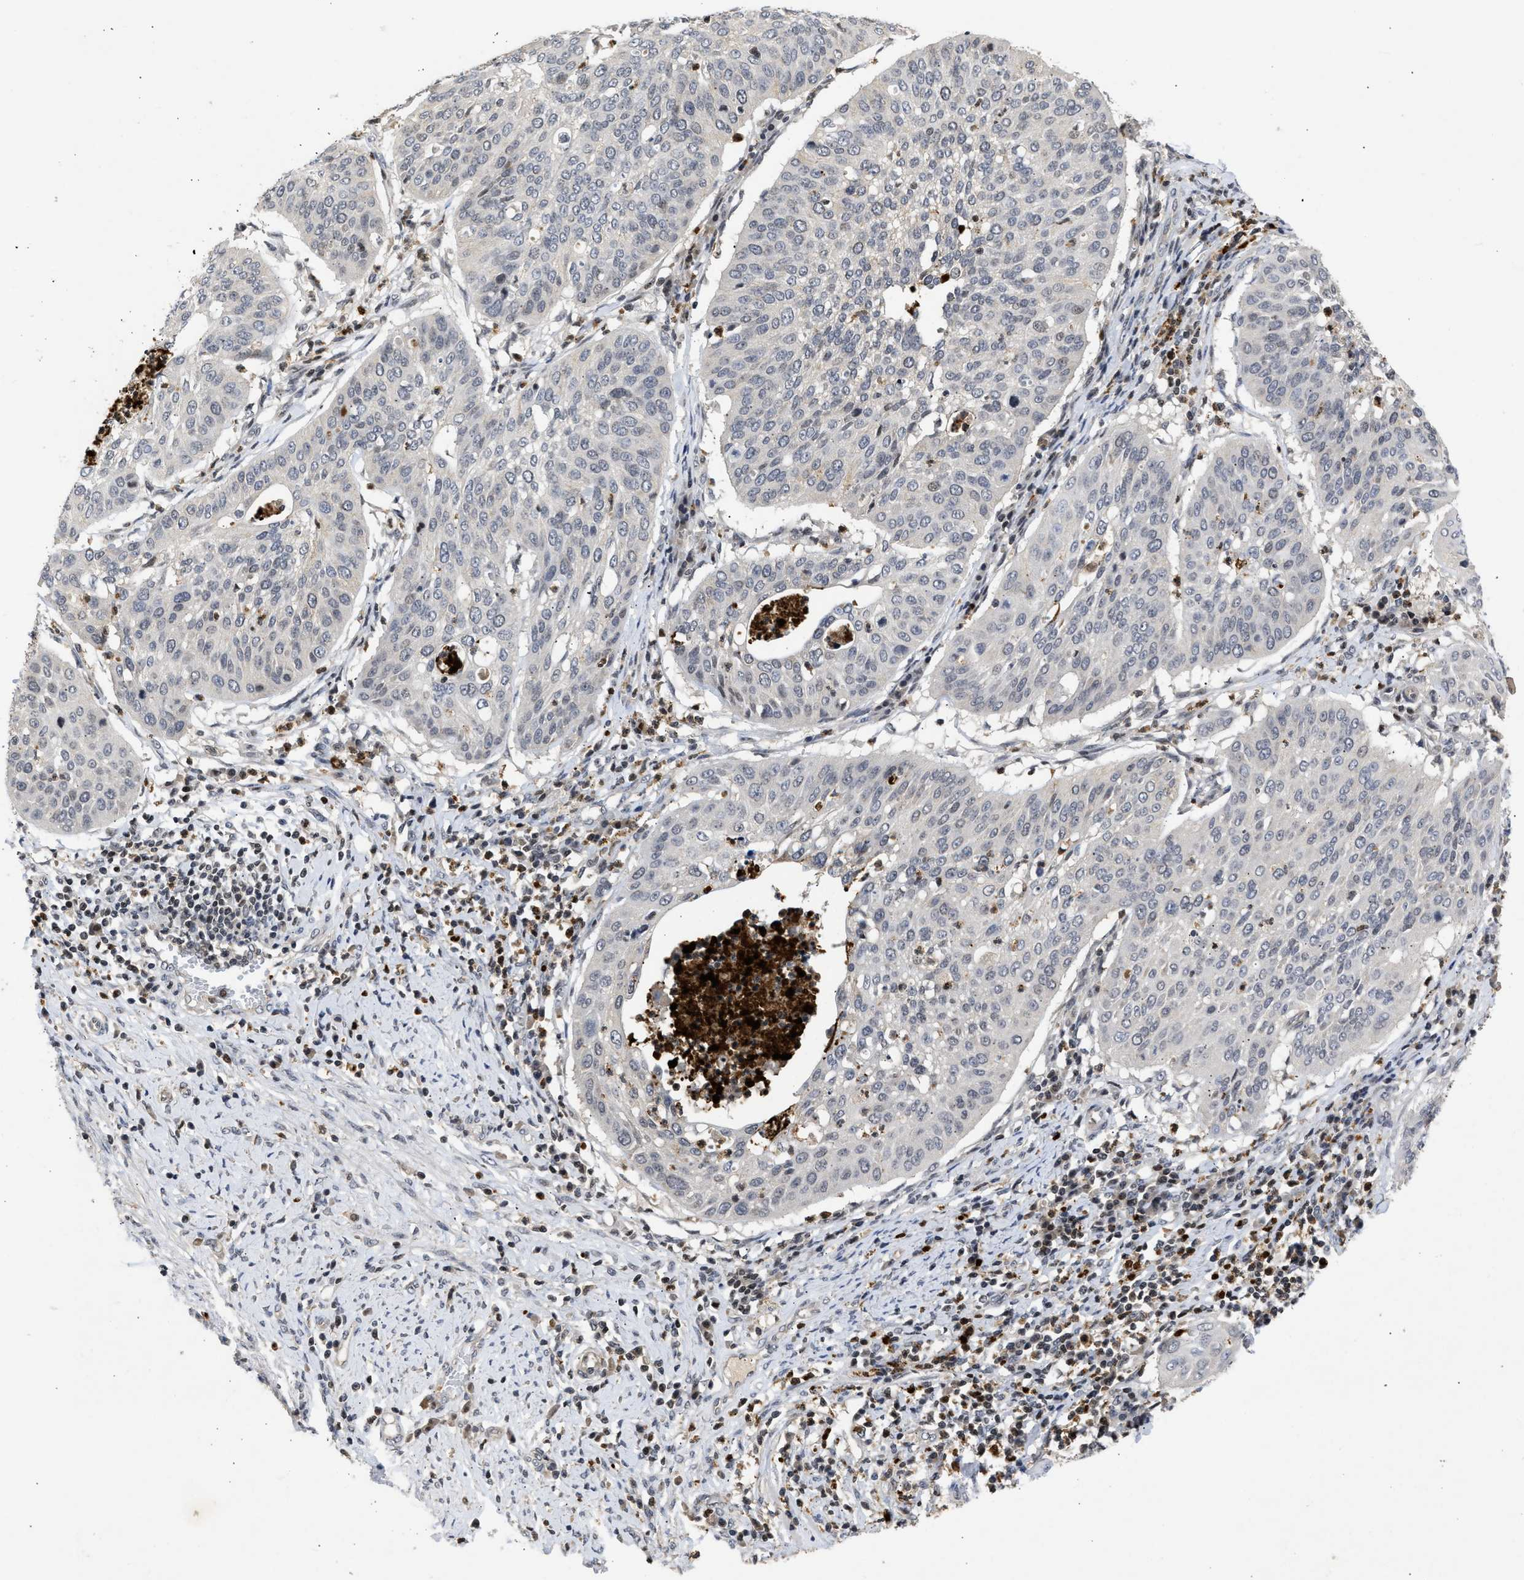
{"staining": {"intensity": "negative", "quantity": "none", "location": "none"}, "tissue": "cervical cancer", "cell_type": "Tumor cells", "image_type": "cancer", "snomed": [{"axis": "morphology", "description": "Normal tissue, NOS"}, {"axis": "morphology", "description": "Squamous cell carcinoma, NOS"}, {"axis": "topography", "description": "Cervix"}], "caption": "The image demonstrates no significant staining in tumor cells of squamous cell carcinoma (cervical). (IHC, brightfield microscopy, high magnification).", "gene": "ENSG00000142539", "patient": {"sex": "female", "age": 39}}